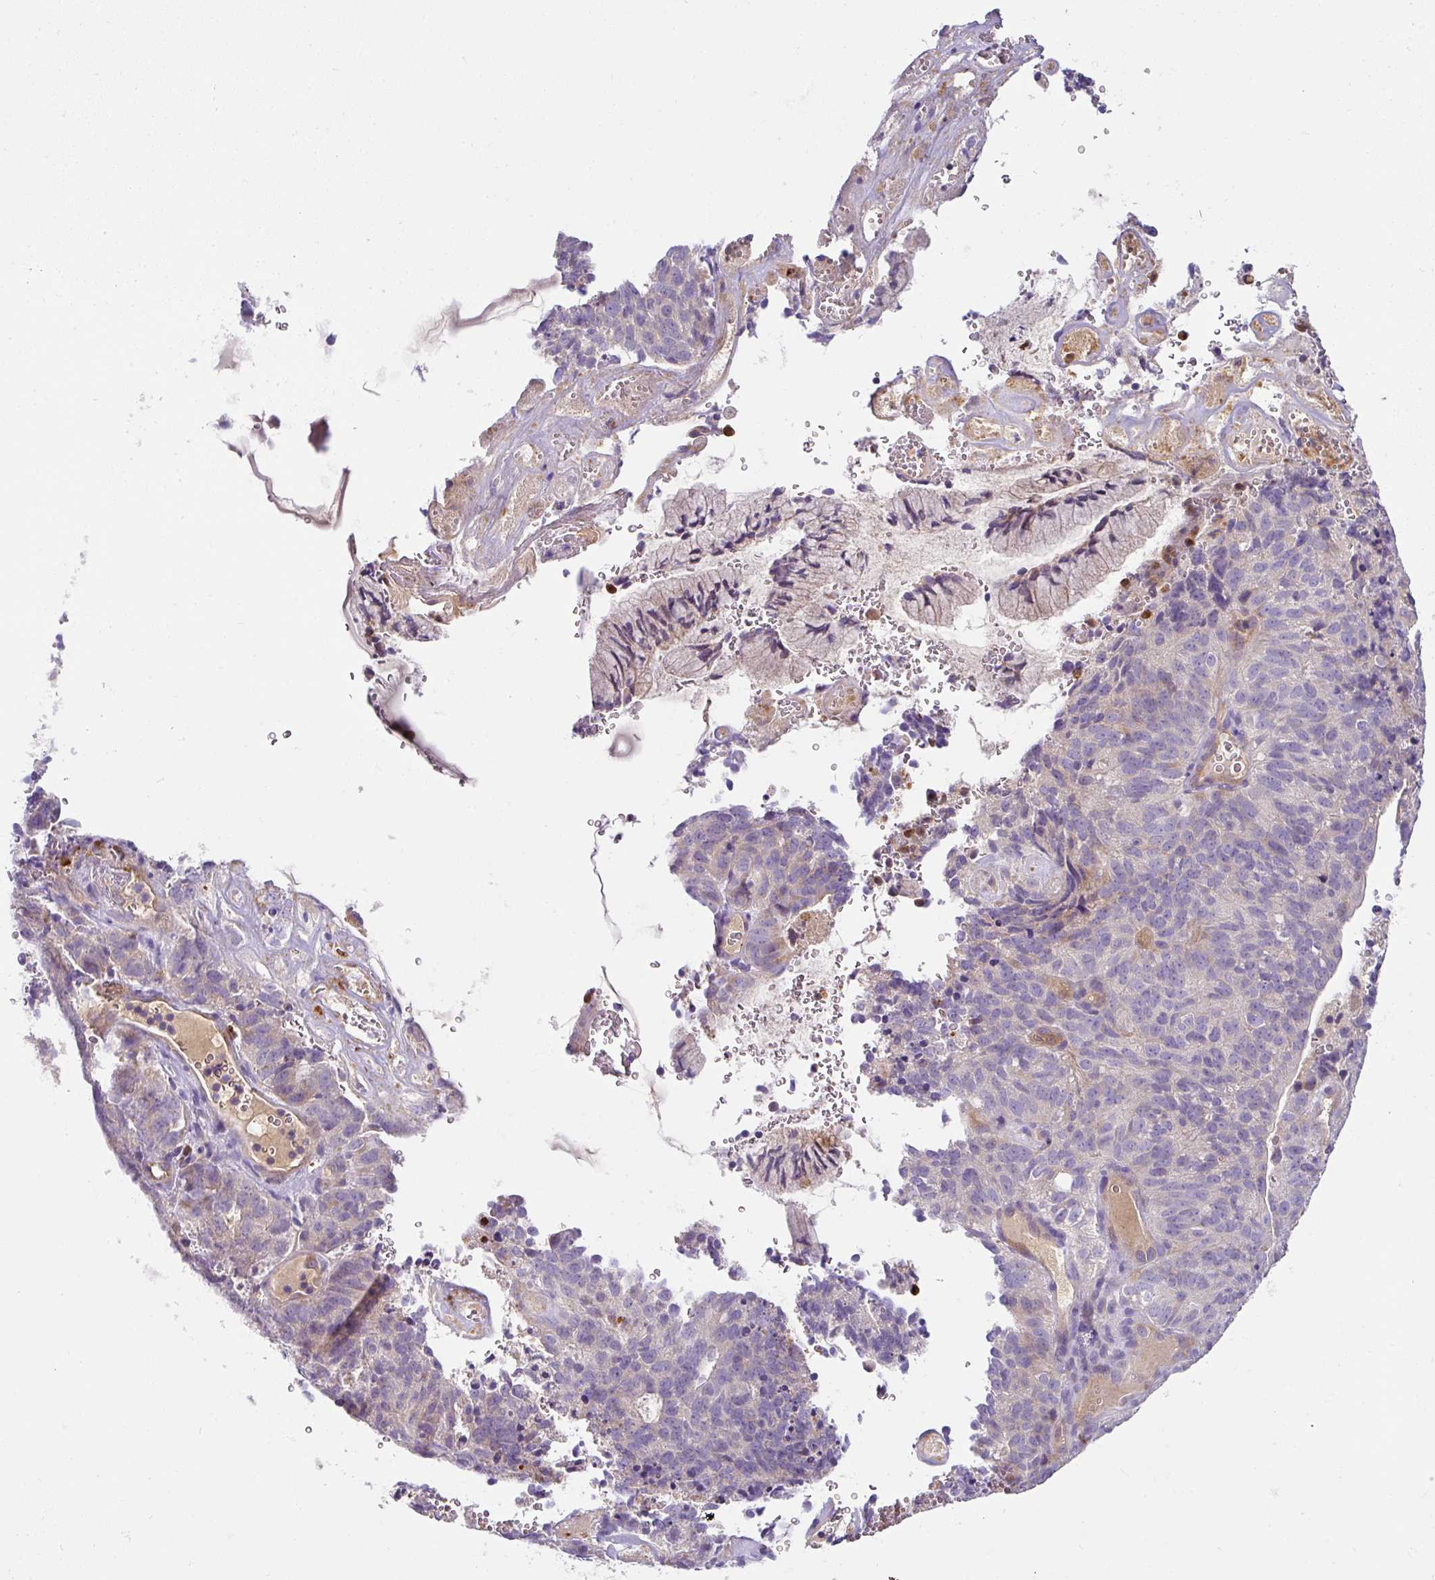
{"staining": {"intensity": "negative", "quantity": "none", "location": "none"}, "tissue": "cervical cancer", "cell_type": "Tumor cells", "image_type": "cancer", "snomed": [{"axis": "morphology", "description": "Adenocarcinoma, NOS"}, {"axis": "topography", "description": "Cervix"}], "caption": "Human cervical cancer stained for a protein using immunohistochemistry demonstrates no positivity in tumor cells.", "gene": "CRISP3", "patient": {"sex": "female", "age": 38}}